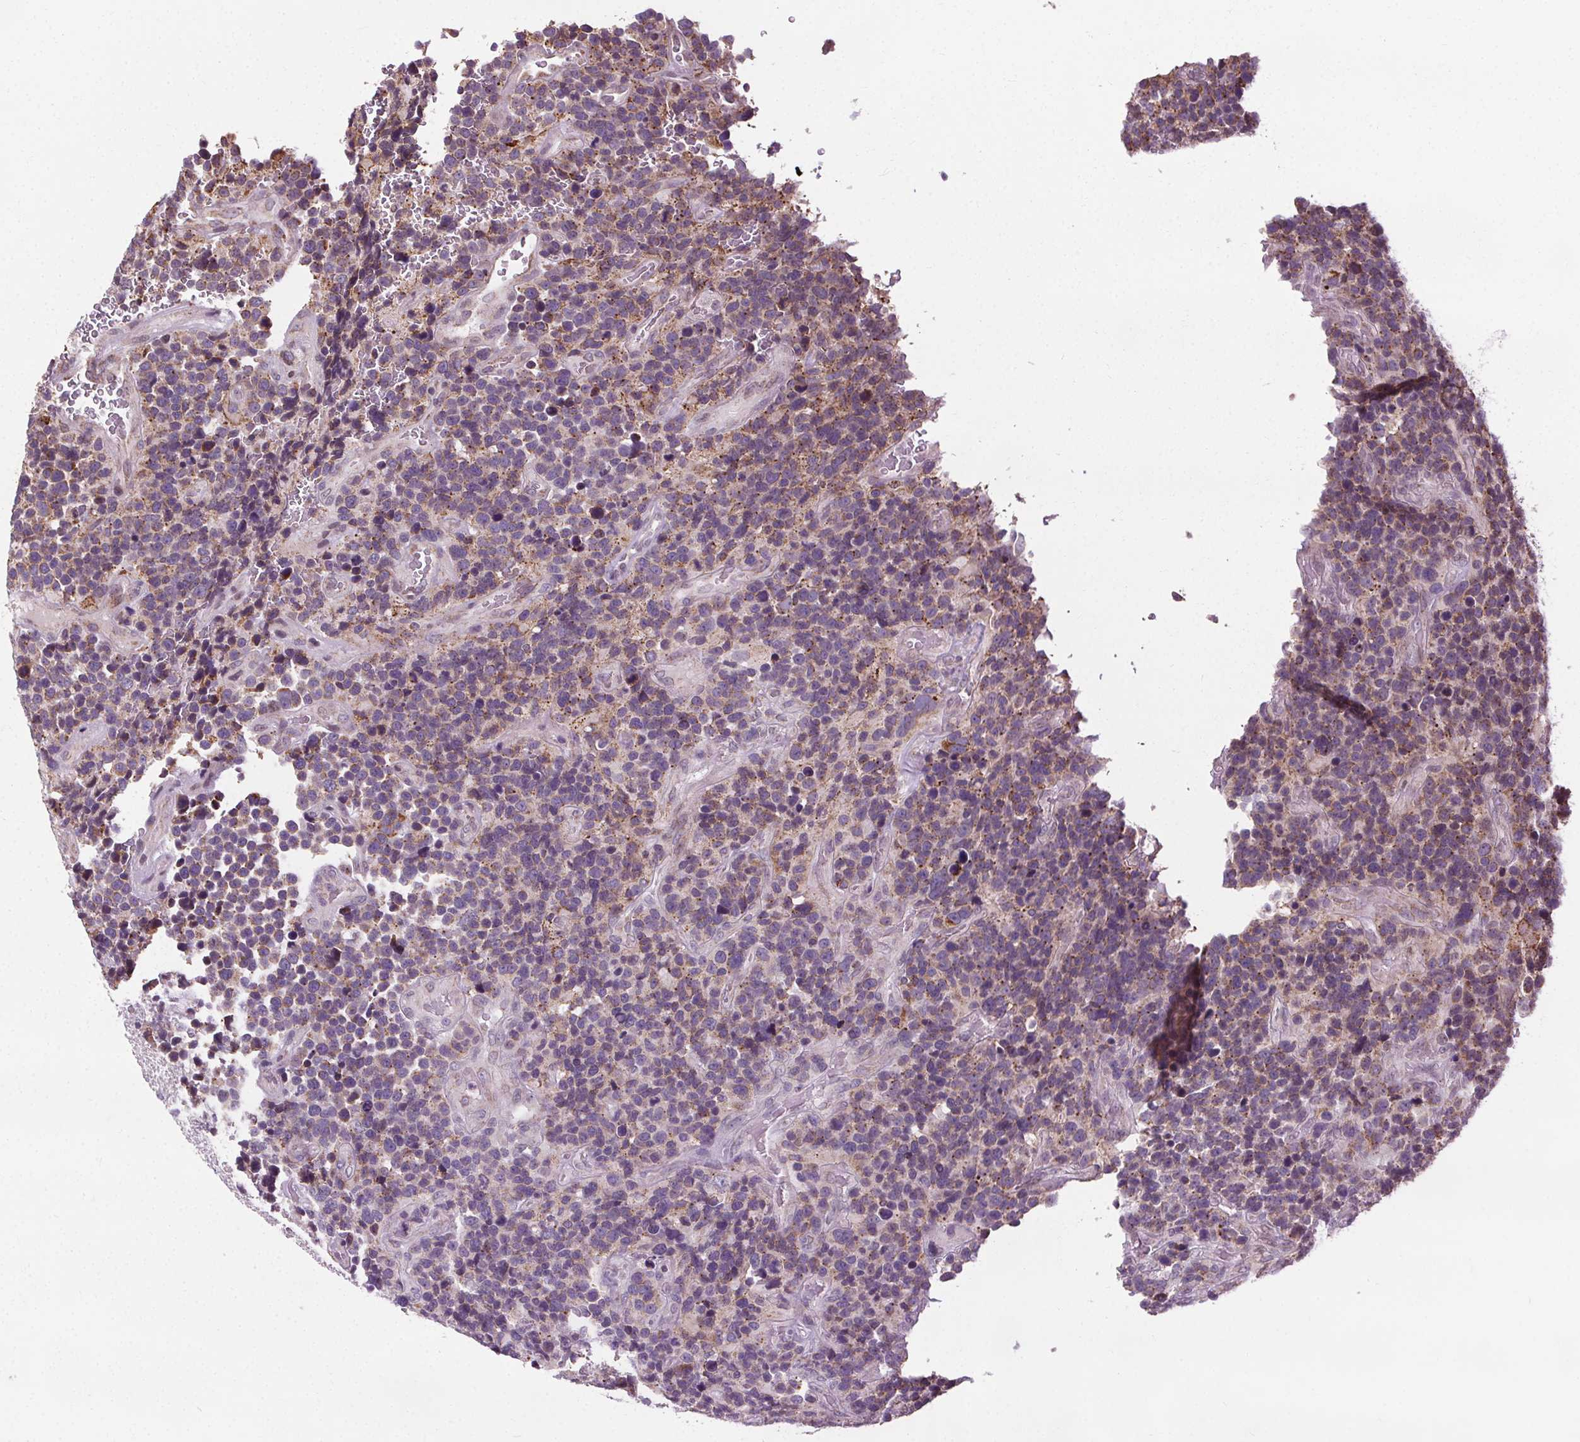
{"staining": {"intensity": "negative", "quantity": "none", "location": "none"}, "tissue": "glioma", "cell_type": "Tumor cells", "image_type": "cancer", "snomed": [{"axis": "morphology", "description": "Glioma, malignant, High grade"}, {"axis": "topography", "description": "Brain"}], "caption": "There is no significant expression in tumor cells of glioma. (DAB (3,3'-diaminobenzidine) immunohistochemistry (IHC), high magnification).", "gene": "LFNG", "patient": {"sex": "male", "age": 33}}